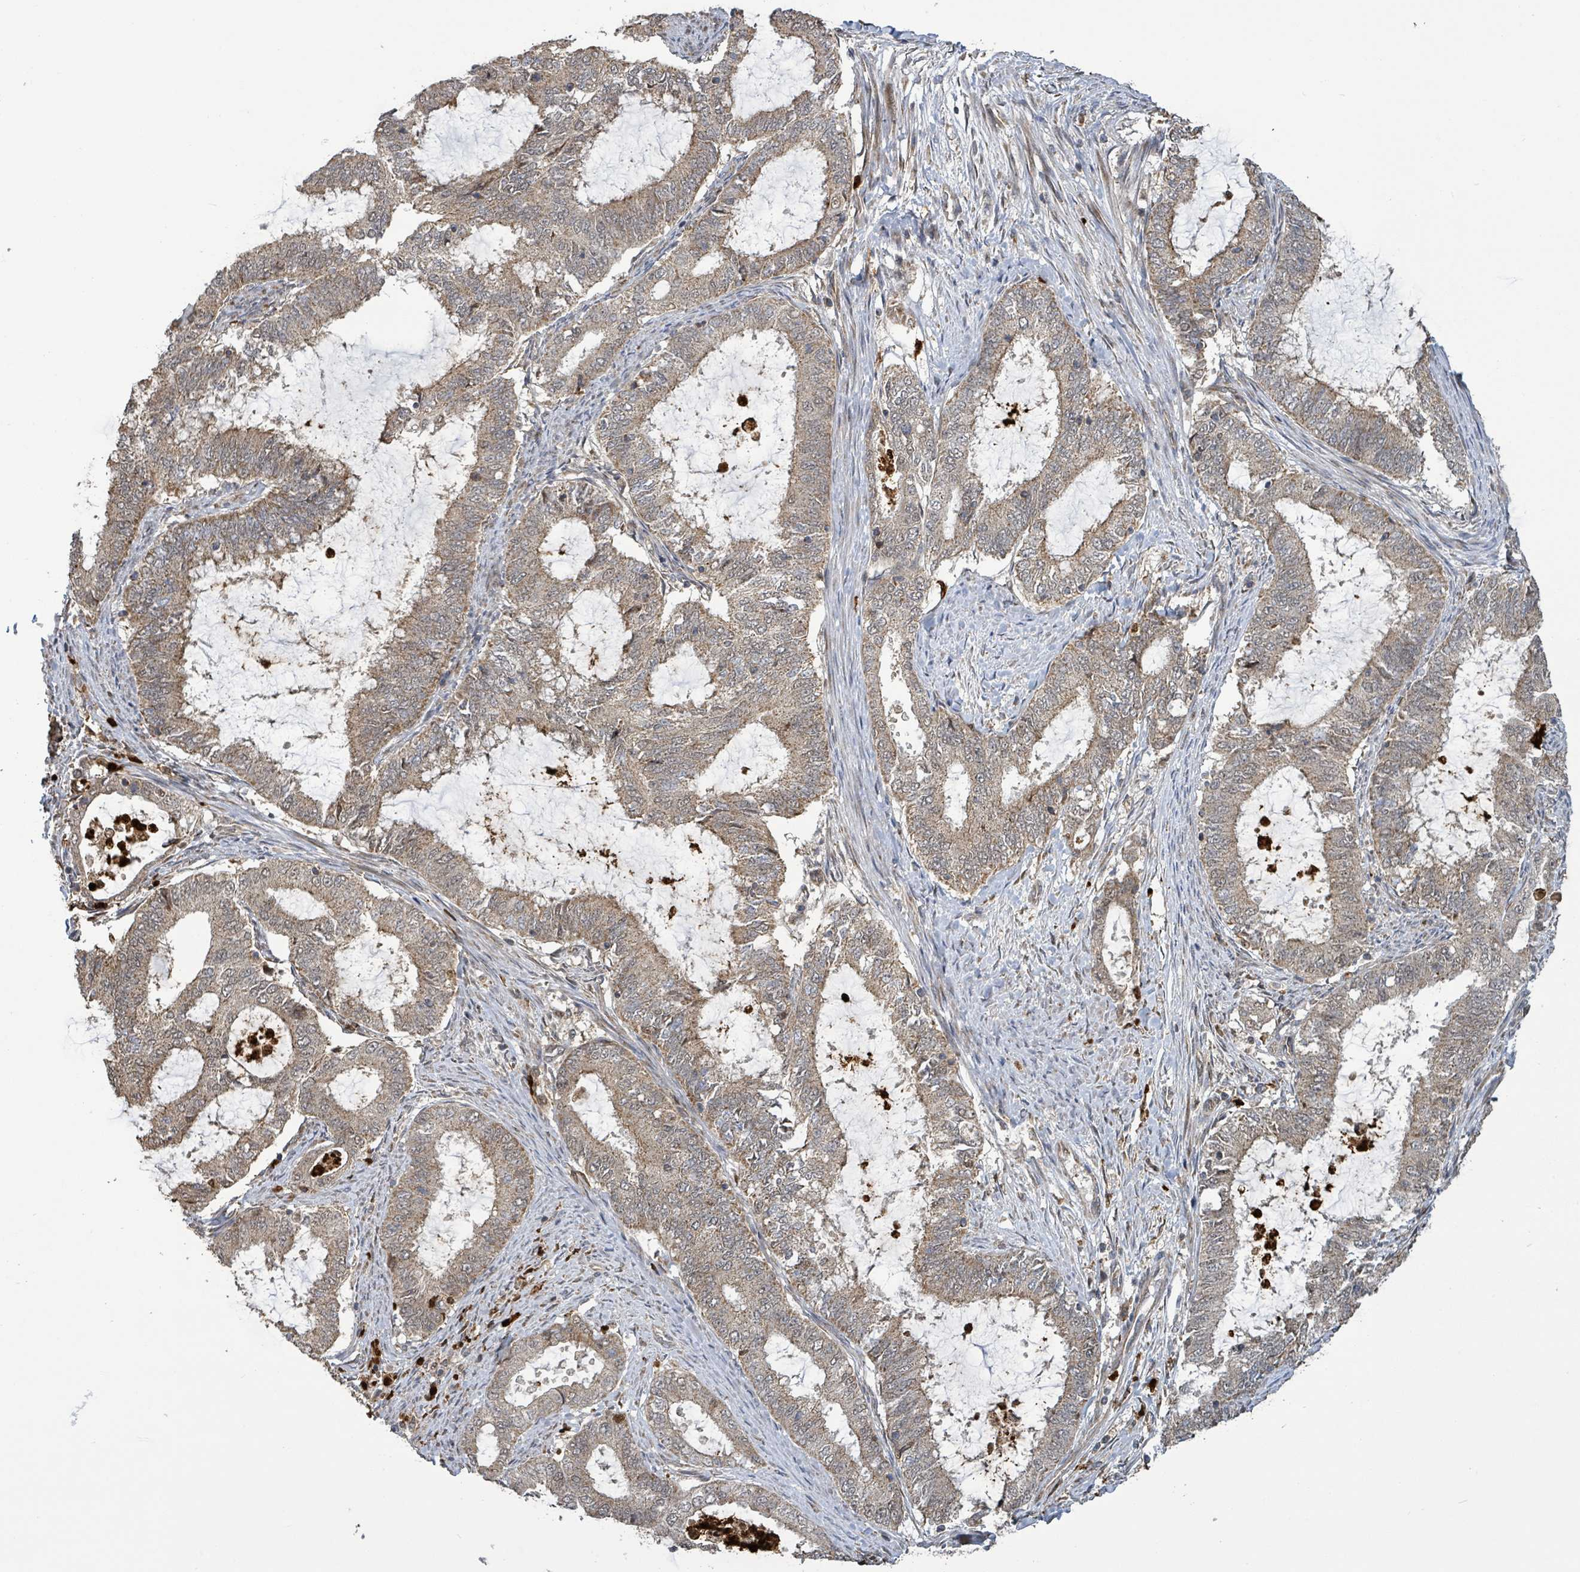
{"staining": {"intensity": "weak", "quantity": ">75%", "location": "cytoplasmic/membranous"}, "tissue": "endometrial cancer", "cell_type": "Tumor cells", "image_type": "cancer", "snomed": [{"axis": "morphology", "description": "Adenocarcinoma, NOS"}, {"axis": "topography", "description": "Endometrium"}], "caption": "This image displays adenocarcinoma (endometrial) stained with immunohistochemistry to label a protein in brown. The cytoplasmic/membranous of tumor cells show weak positivity for the protein. Nuclei are counter-stained blue.", "gene": "COQ6", "patient": {"sex": "female", "age": 51}}